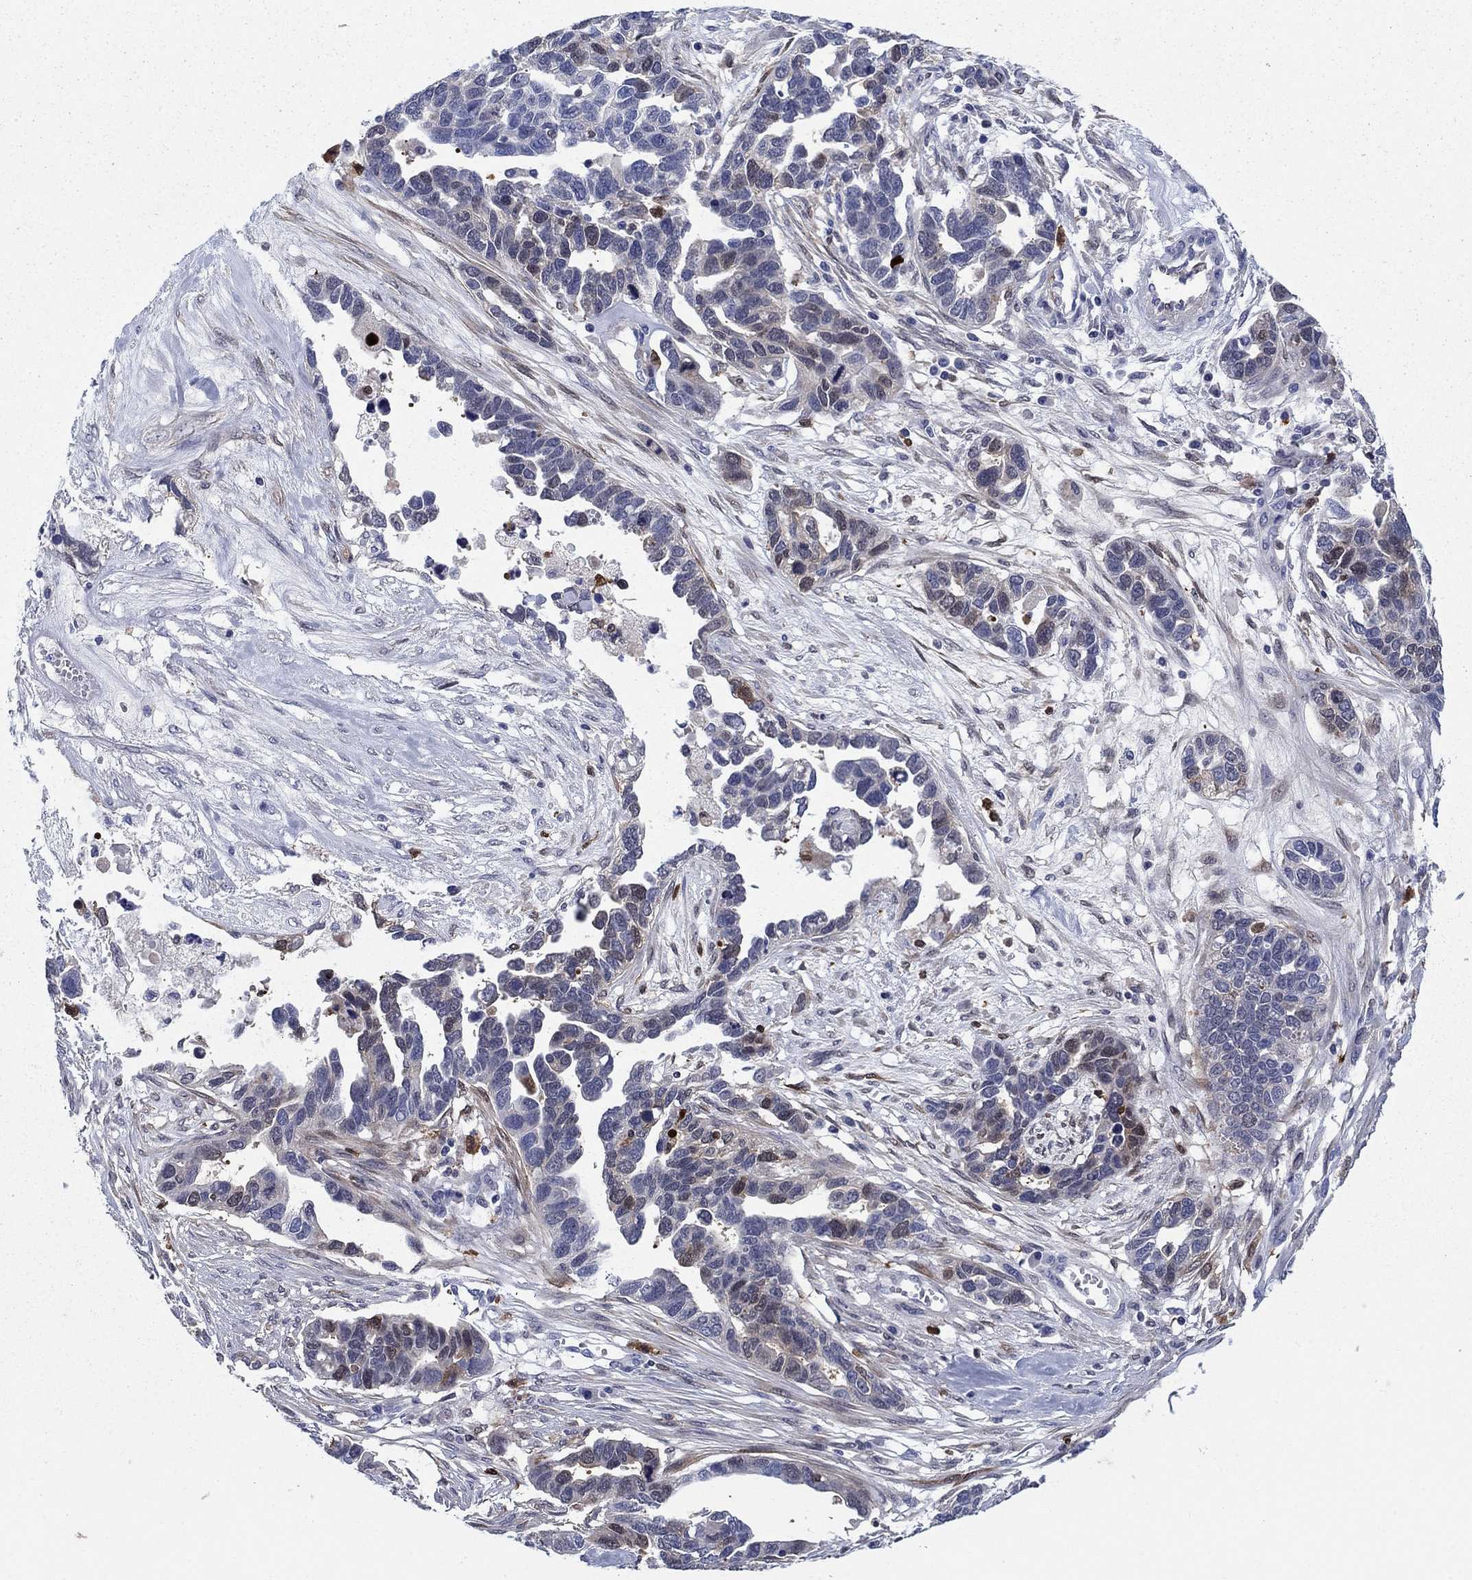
{"staining": {"intensity": "moderate", "quantity": "<25%", "location": "cytoplasmic/membranous"}, "tissue": "ovarian cancer", "cell_type": "Tumor cells", "image_type": "cancer", "snomed": [{"axis": "morphology", "description": "Cystadenocarcinoma, serous, NOS"}, {"axis": "topography", "description": "Ovary"}], "caption": "Protein analysis of serous cystadenocarcinoma (ovarian) tissue shows moderate cytoplasmic/membranous staining in about <25% of tumor cells. (brown staining indicates protein expression, while blue staining denotes nuclei).", "gene": "STMN1", "patient": {"sex": "female", "age": 54}}